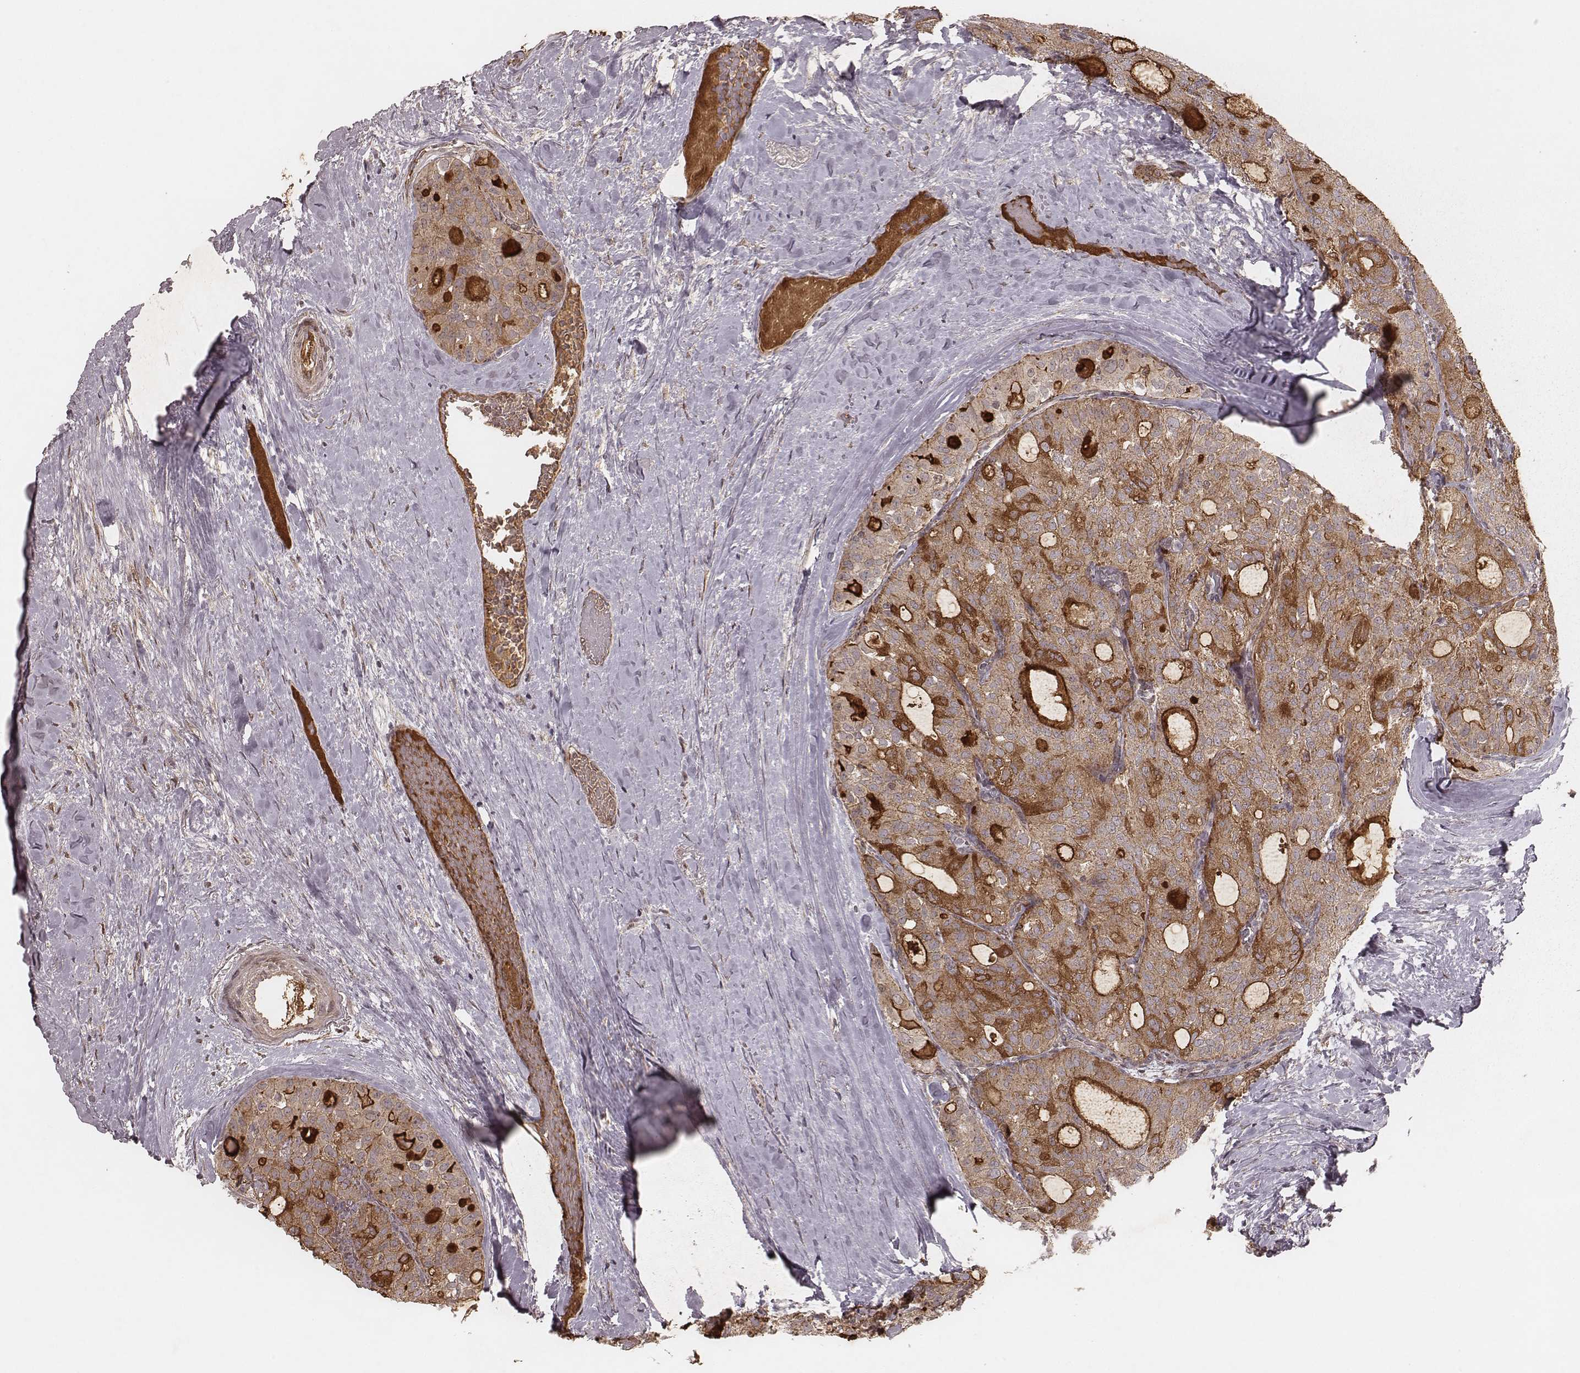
{"staining": {"intensity": "moderate", "quantity": ">75%", "location": "cytoplasmic/membranous"}, "tissue": "thyroid cancer", "cell_type": "Tumor cells", "image_type": "cancer", "snomed": [{"axis": "morphology", "description": "Follicular adenoma carcinoma, NOS"}, {"axis": "topography", "description": "Thyroid gland"}], "caption": "High-power microscopy captured an IHC histopathology image of thyroid cancer (follicular adenoma carcinoma), revealing moderate cytoplasmic/membranous staining in about >75% of tumor cells. (DAB IHC with brightfield microscopy, high magnification).", "gene": "NDUFA7", "patient": {"sex": "male", "age": 75}}